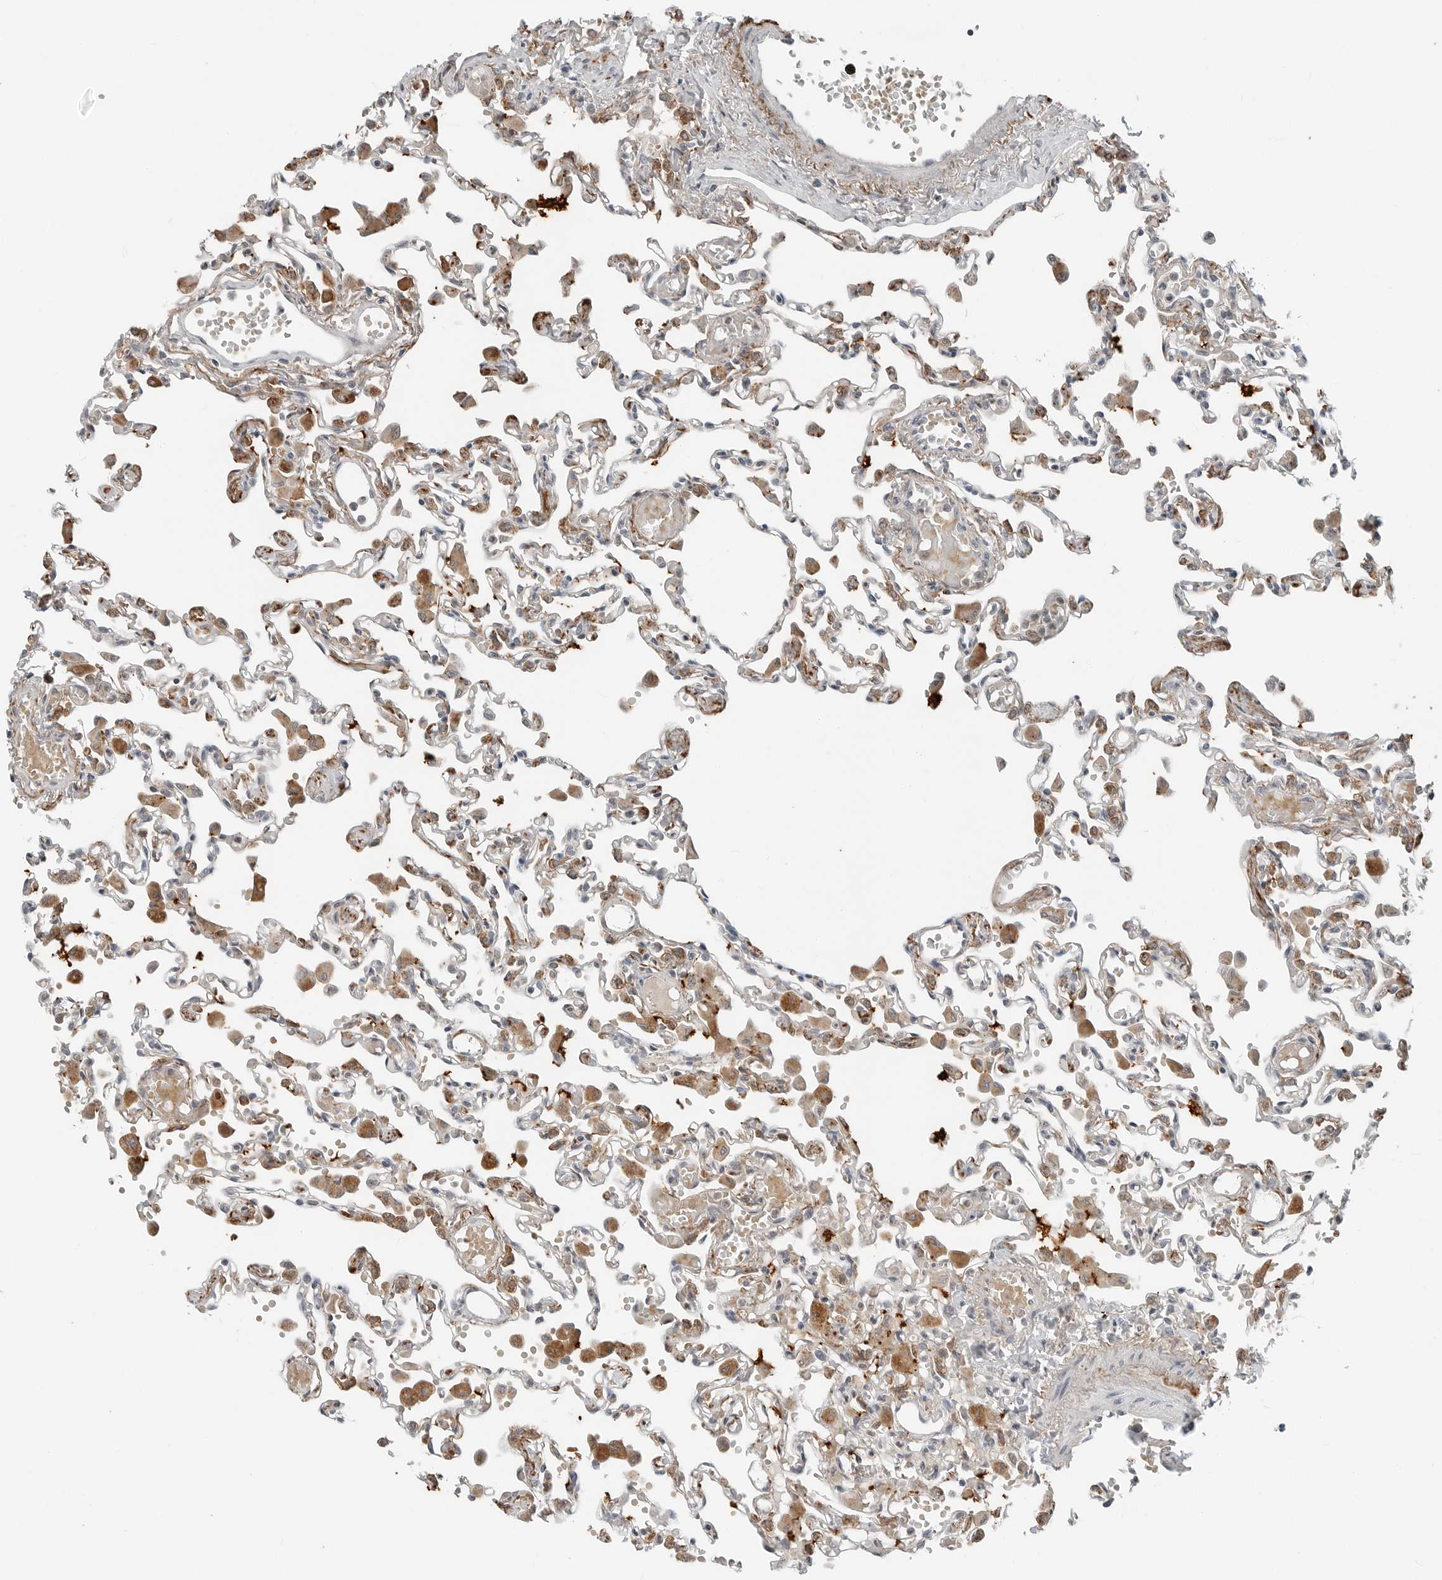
{"staining": {"intensity": "moderate", "quantity": "25%-75%", "location": "cytoplasmic/membranous"}, "tissue": "lung", "cell_type": "Alveolar cells", "image_type": "normal", "snomed": [{"axis": "morphology", "description": "Normal tissue, NOS"}, {"axis": "topography", "description": "Bronchus"}, {"axis": "topography", "description": "Lung"}], "caption": "Protein staining displays moderate cytoplasmic/membranous expression in about 25%-75% of alveolar cells in unremarkable lung.", "gene": "FCRLB", "patient": {"sex": "female", "age": 49}}